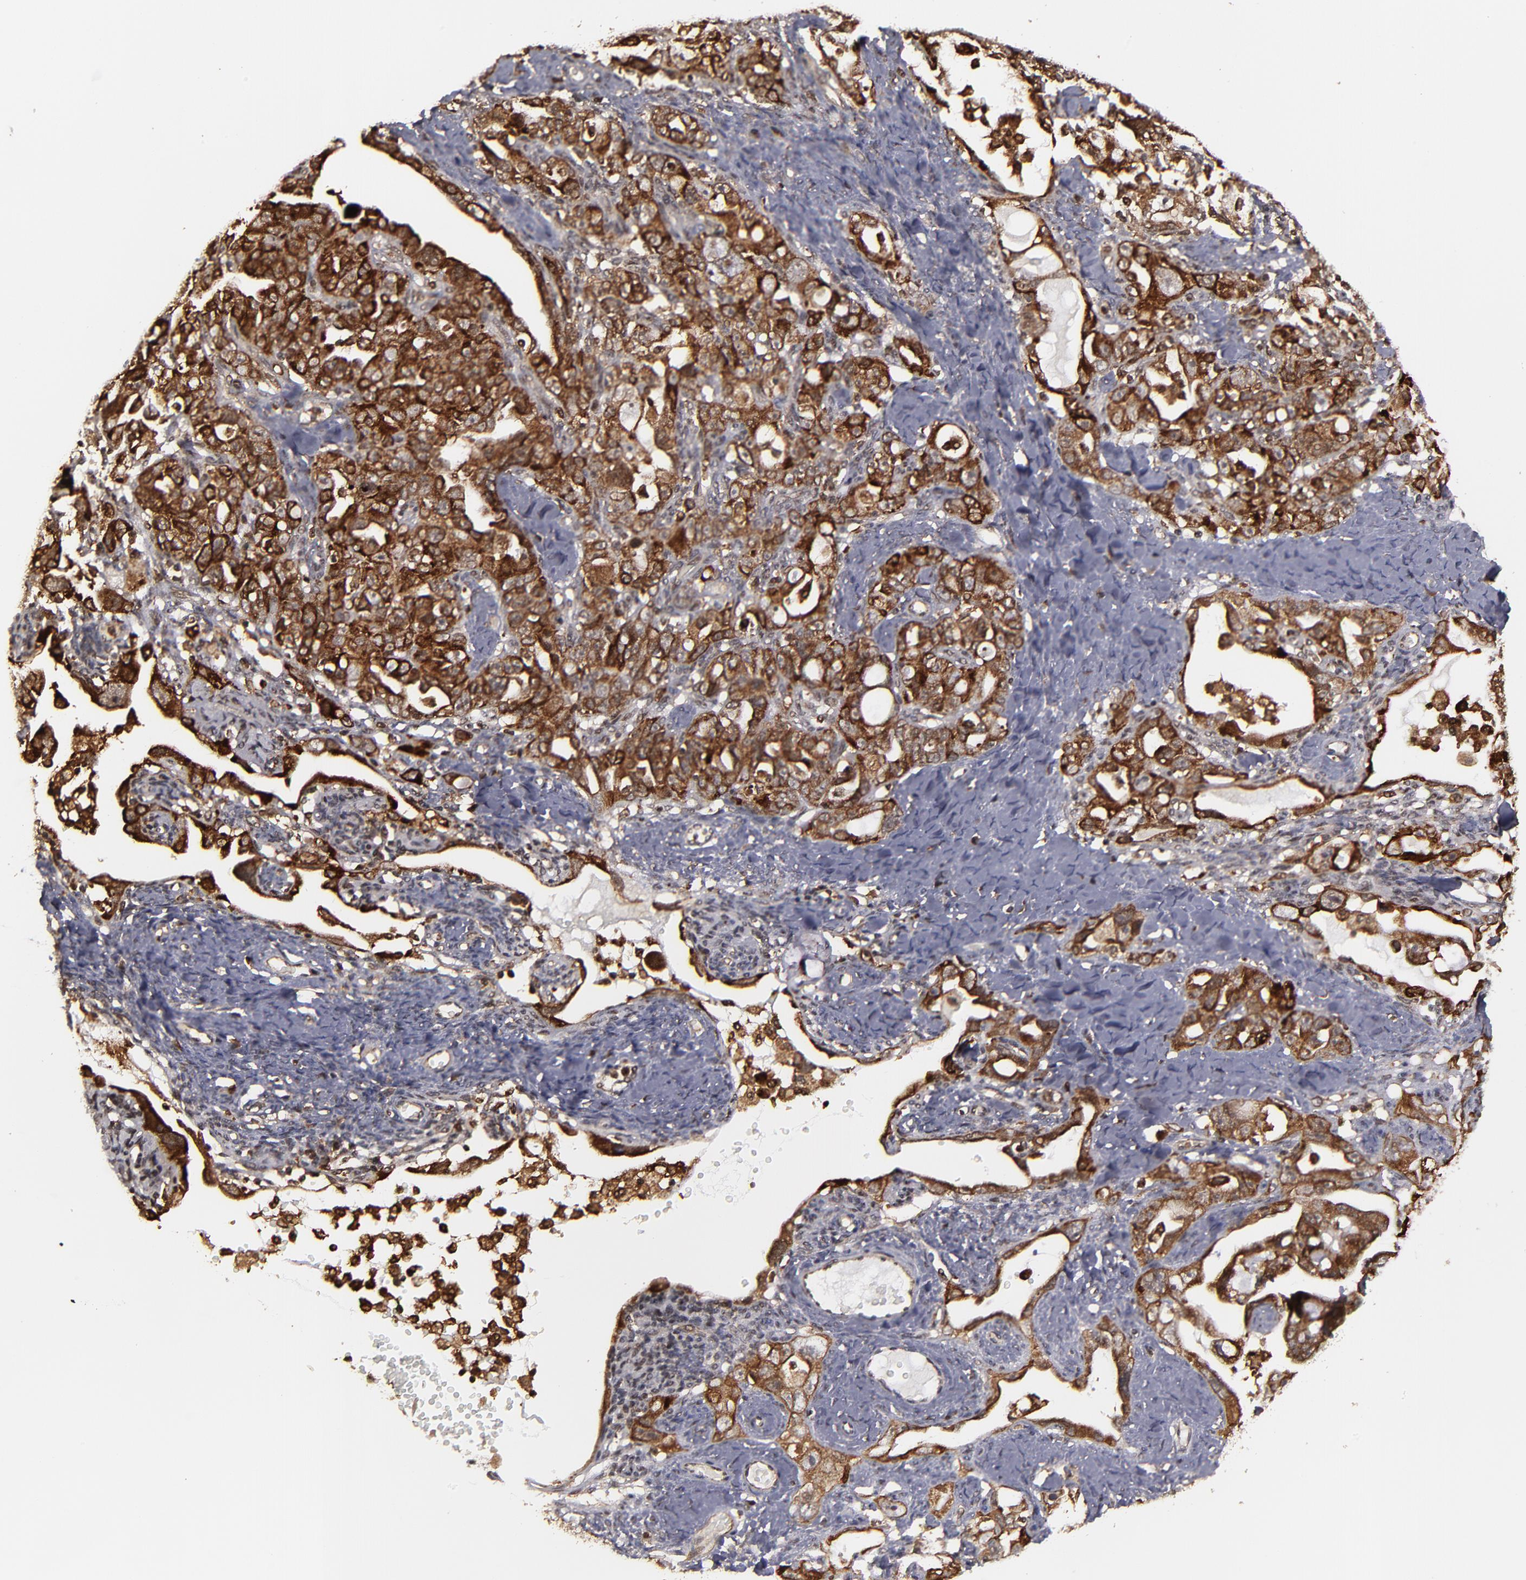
{"staining": {"intensity": "strong", "quantity": ">75%", "location": "cytoplasmic/membranous,nuclear"}, "tissue": "ovarian cancer", "cell_type": "Tumor cells", "image_type": "cancer", "snomed": [{"axis": "morphology", "description": "Cystadenocarcinoma, serous, NOS"}, {"axis": "topography", "description": "Ovary"}], "caption": "DAB (3,3'-diaminobenzidine) immunohistochemical staining of ovarian serous cystadenocarcinoma shows strong cytoplasmic/membranous and nuclear protein staining in approximately >75% of tumor cells.", "gene": "RGS6", "patient": {"sex": "female", "age": 66}}